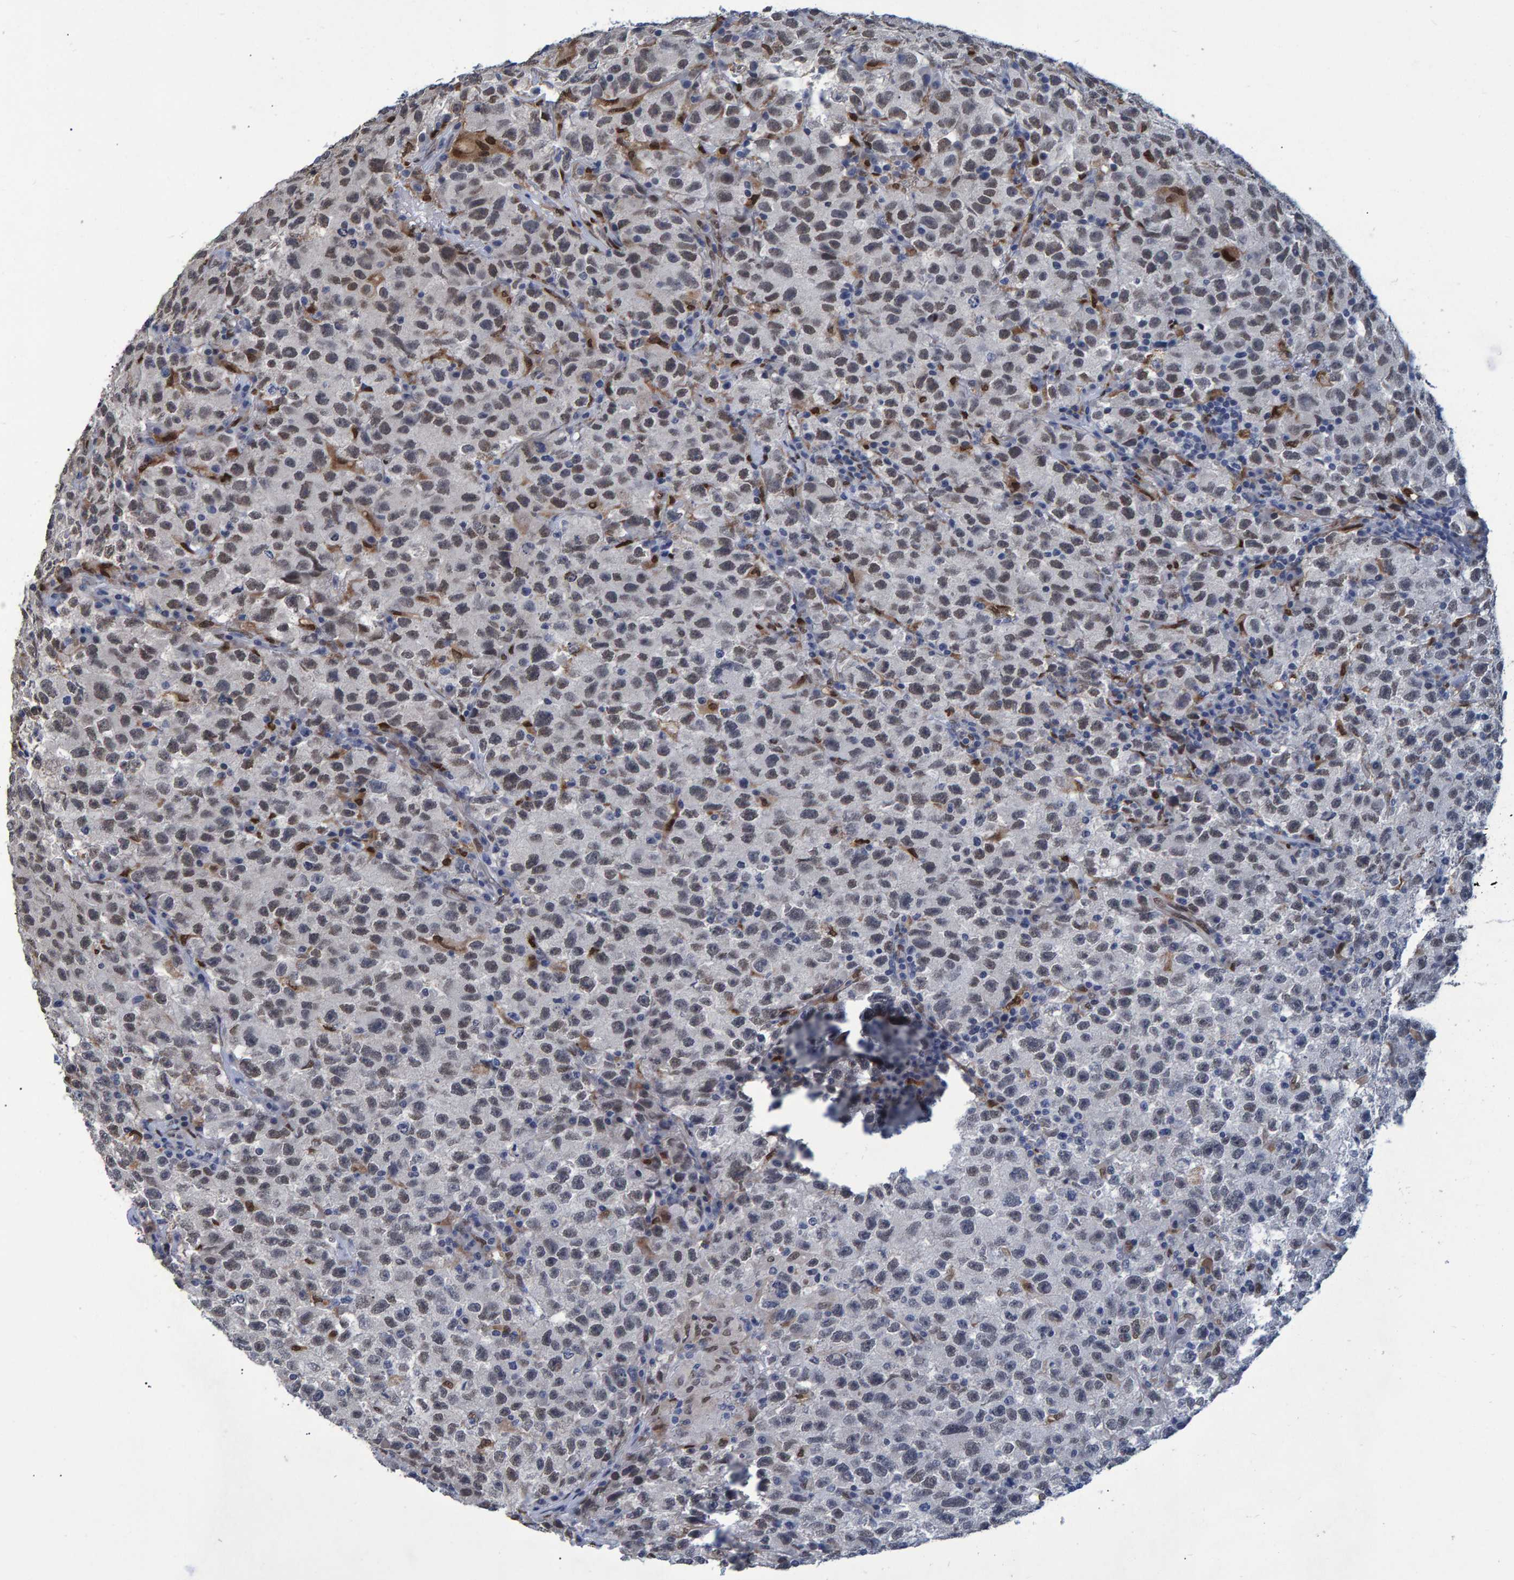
{"staining": {"intensity": "weak", "quantity": "25%-75%", "location": "nuclear"}, "tissue": "testis cancer", "cell_type": "Tumor cells", "image_type": "cancer", "snomed": [{"axis": "morphology", "description": "Seminoma, NOS"}, {"axis": "topography", "description": "Testis"}], "caption": "Immunohistochemistry (IHC) staining of testis cancer (seminoma), which reveals low levels of weak nuclear expression in approximately 25%-75% of tumor cells indicating weak nuclear protein staining. The staining was performed using DAB (3,3'-diaminobenzidine) (brown) for protein detection and nuclei were counterstained in hematoxylin (blue).", "gene": "QKI", "patient": {"sex": "male", "age": 22}}